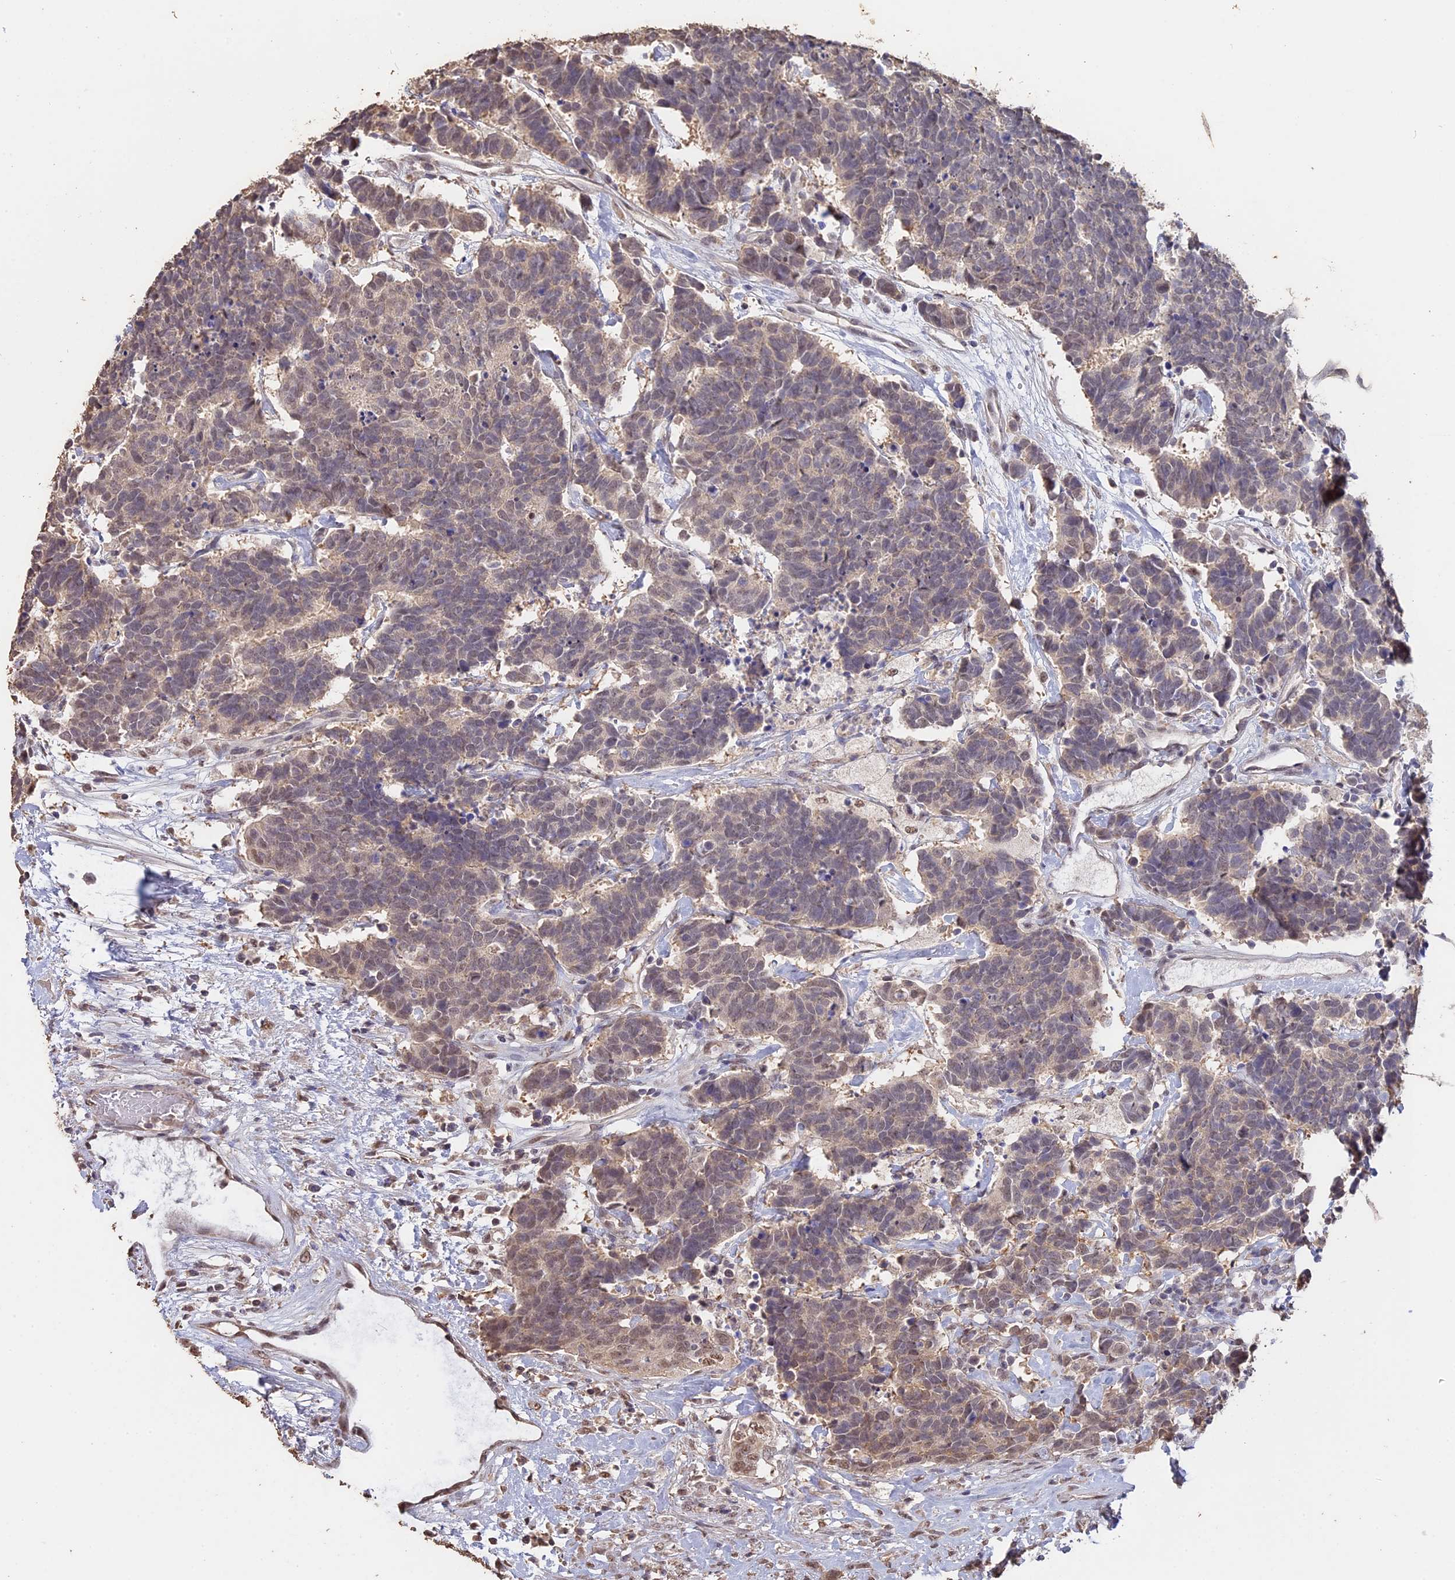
{"staining": {"intensity": "weak", "quantity": "25%-75%", "location": "nuclear"}, "tissue": "carcinoid", "cell_type": "Tumor cells", "image_type": "cancer", "snomed": [{"axis": "morphology", "description": "Carcinoma, NOS"}, {"axis": "morphology", "description": "Carcinoid, malignant, NOS"}, {"axis": "topography", "description": "Urinary bladder"}], "caption": "Immunohistochemistry staining of carcinoid, which demonstrates low levels of weak nuclear positivity in approximately 25%-75% of tumor cells indicating weak nuclear protein staining. The staining was performed using DAB (3,3'-diaminobenzidine) (brown) for protein detection and nuclei were counterstained in hematoxylin (blue).", "gene": "PSMC6", "patient": {"sex": "male", "age": 57}}